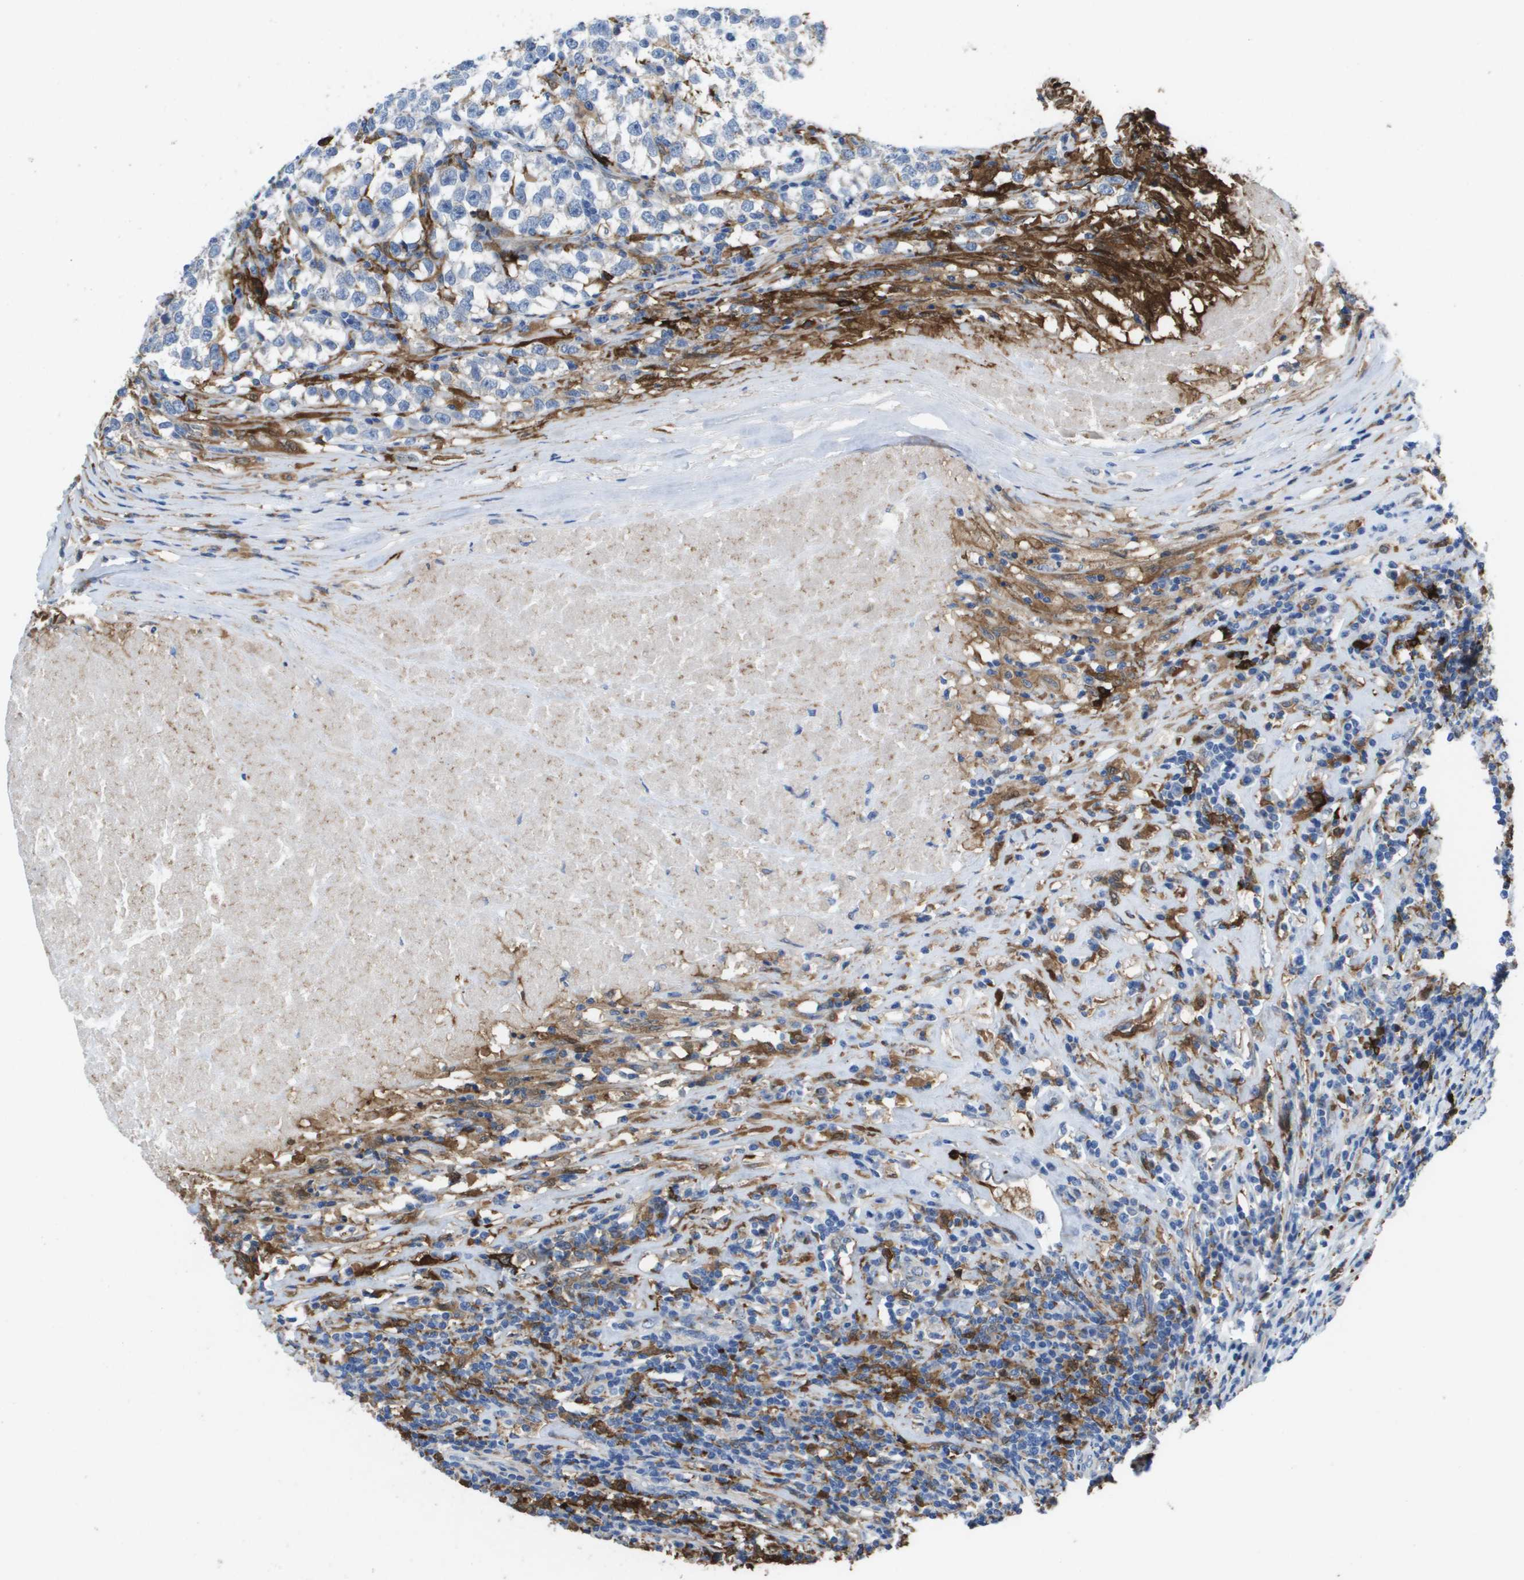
{"staining": {"intensity": "negative", "quantity": "none", "location": "none"}, "tissue": "testis cancer", "cell_type": "Tumor cells", "image_type": "cancer", "snomed": [{"axis": "morphology", "description": "Normal tissue, NOS"}, {"axis": "morphology", "description": "Seminoma, NOS"}, {"axis": "topography", "description": "Testis"}], "caption": "The micrograph exhibits no staining of tumor cells in testis cancer (seminoma). (Brightfield microscopy of DAB immunohistochemistry at high magnification).", "gene": "SLC37A2", "patient": {"sex": "male", "age": 43}}